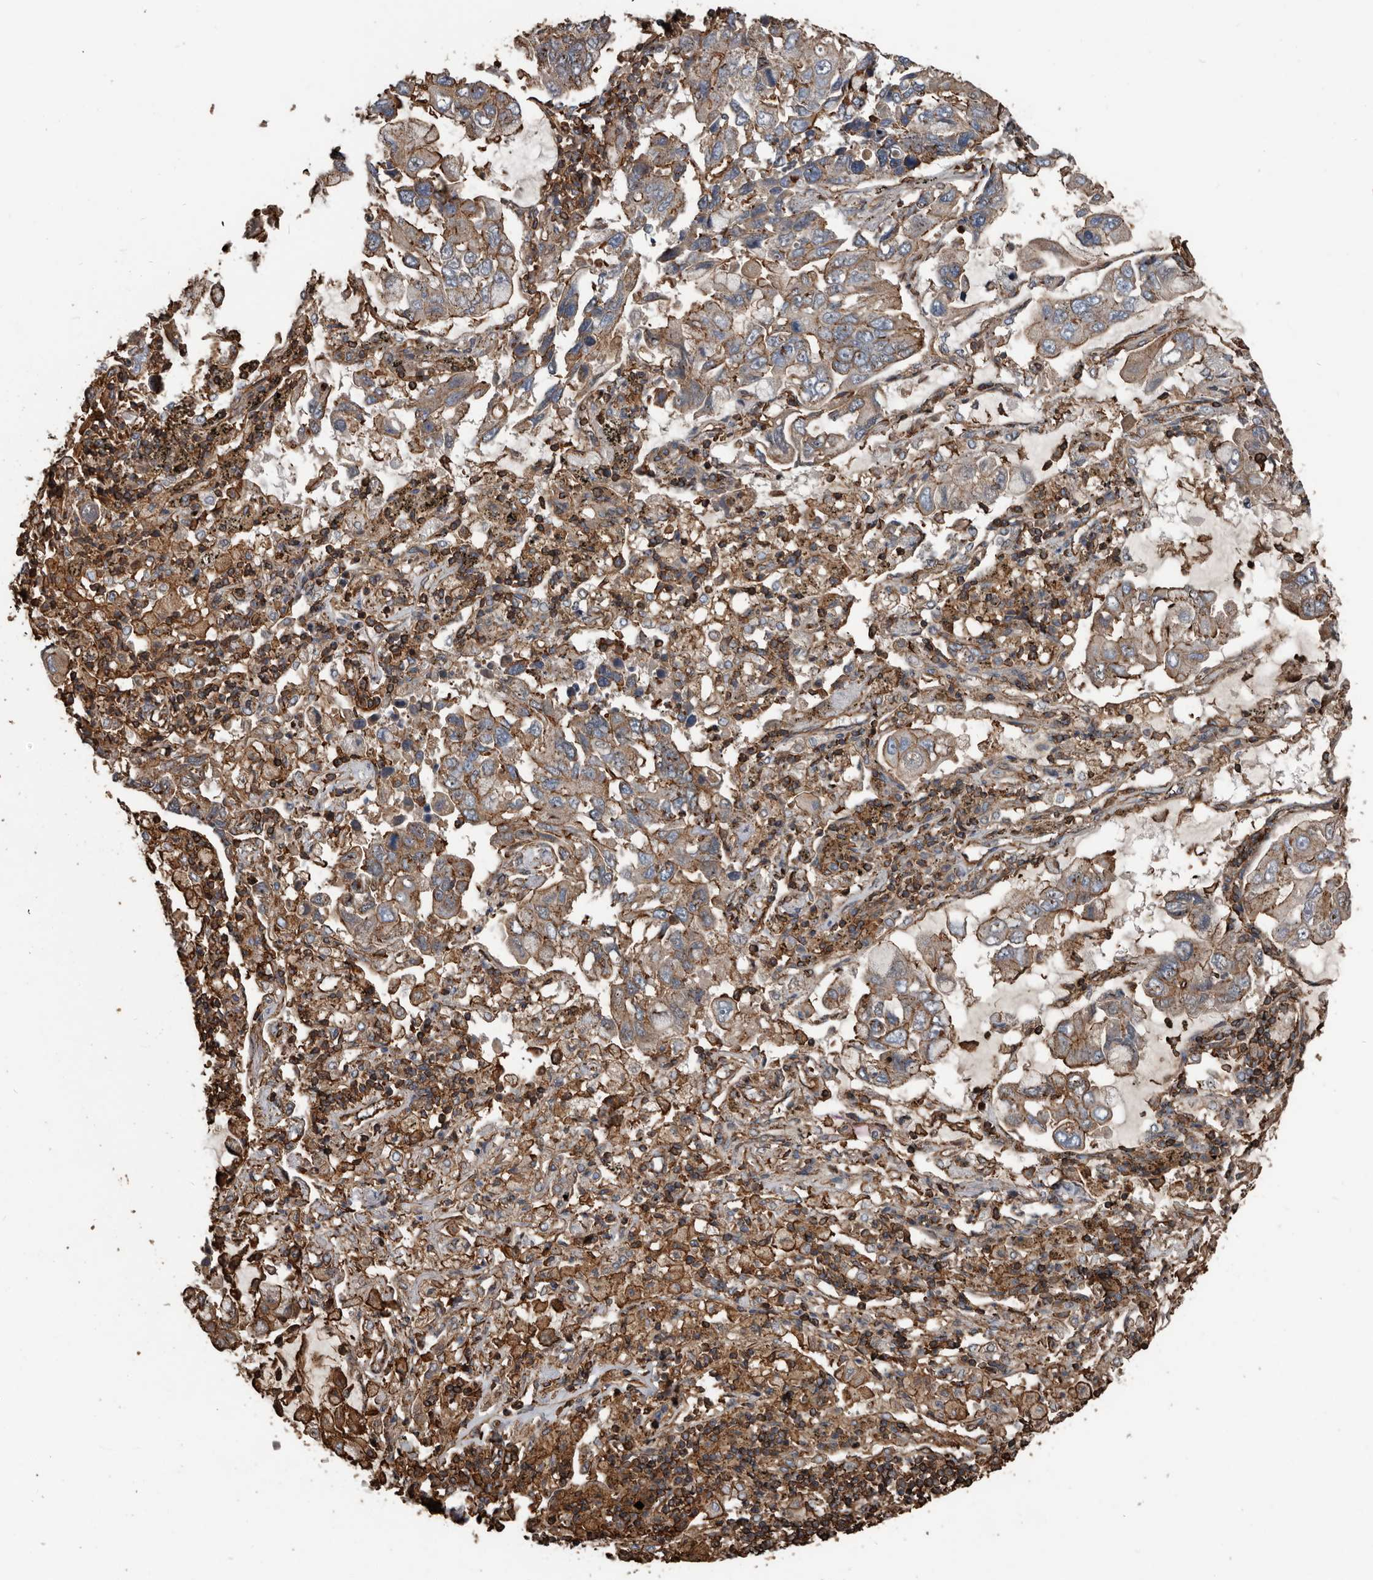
{"staining": {"intensity": "moderate", "quantity": "<25%", "location": "cytoplasmic/membranous"}, "tissue": "lung cancer", "cell_type": "Tumor cells", "image_type": "cancer", "snomed": [{"axis": "morphology", "description": "Adenocarcinoma, NOS"}, {"axis": "topography", "description": "Lung"}], "caption": "Human lung cancer stained for a protein (brown) displays moderate cytoplasmic/membranous positive expression in about <25% of tumor cells.", "gene": "DENND6B", "patient": {"sex": "male", "age": 64}}